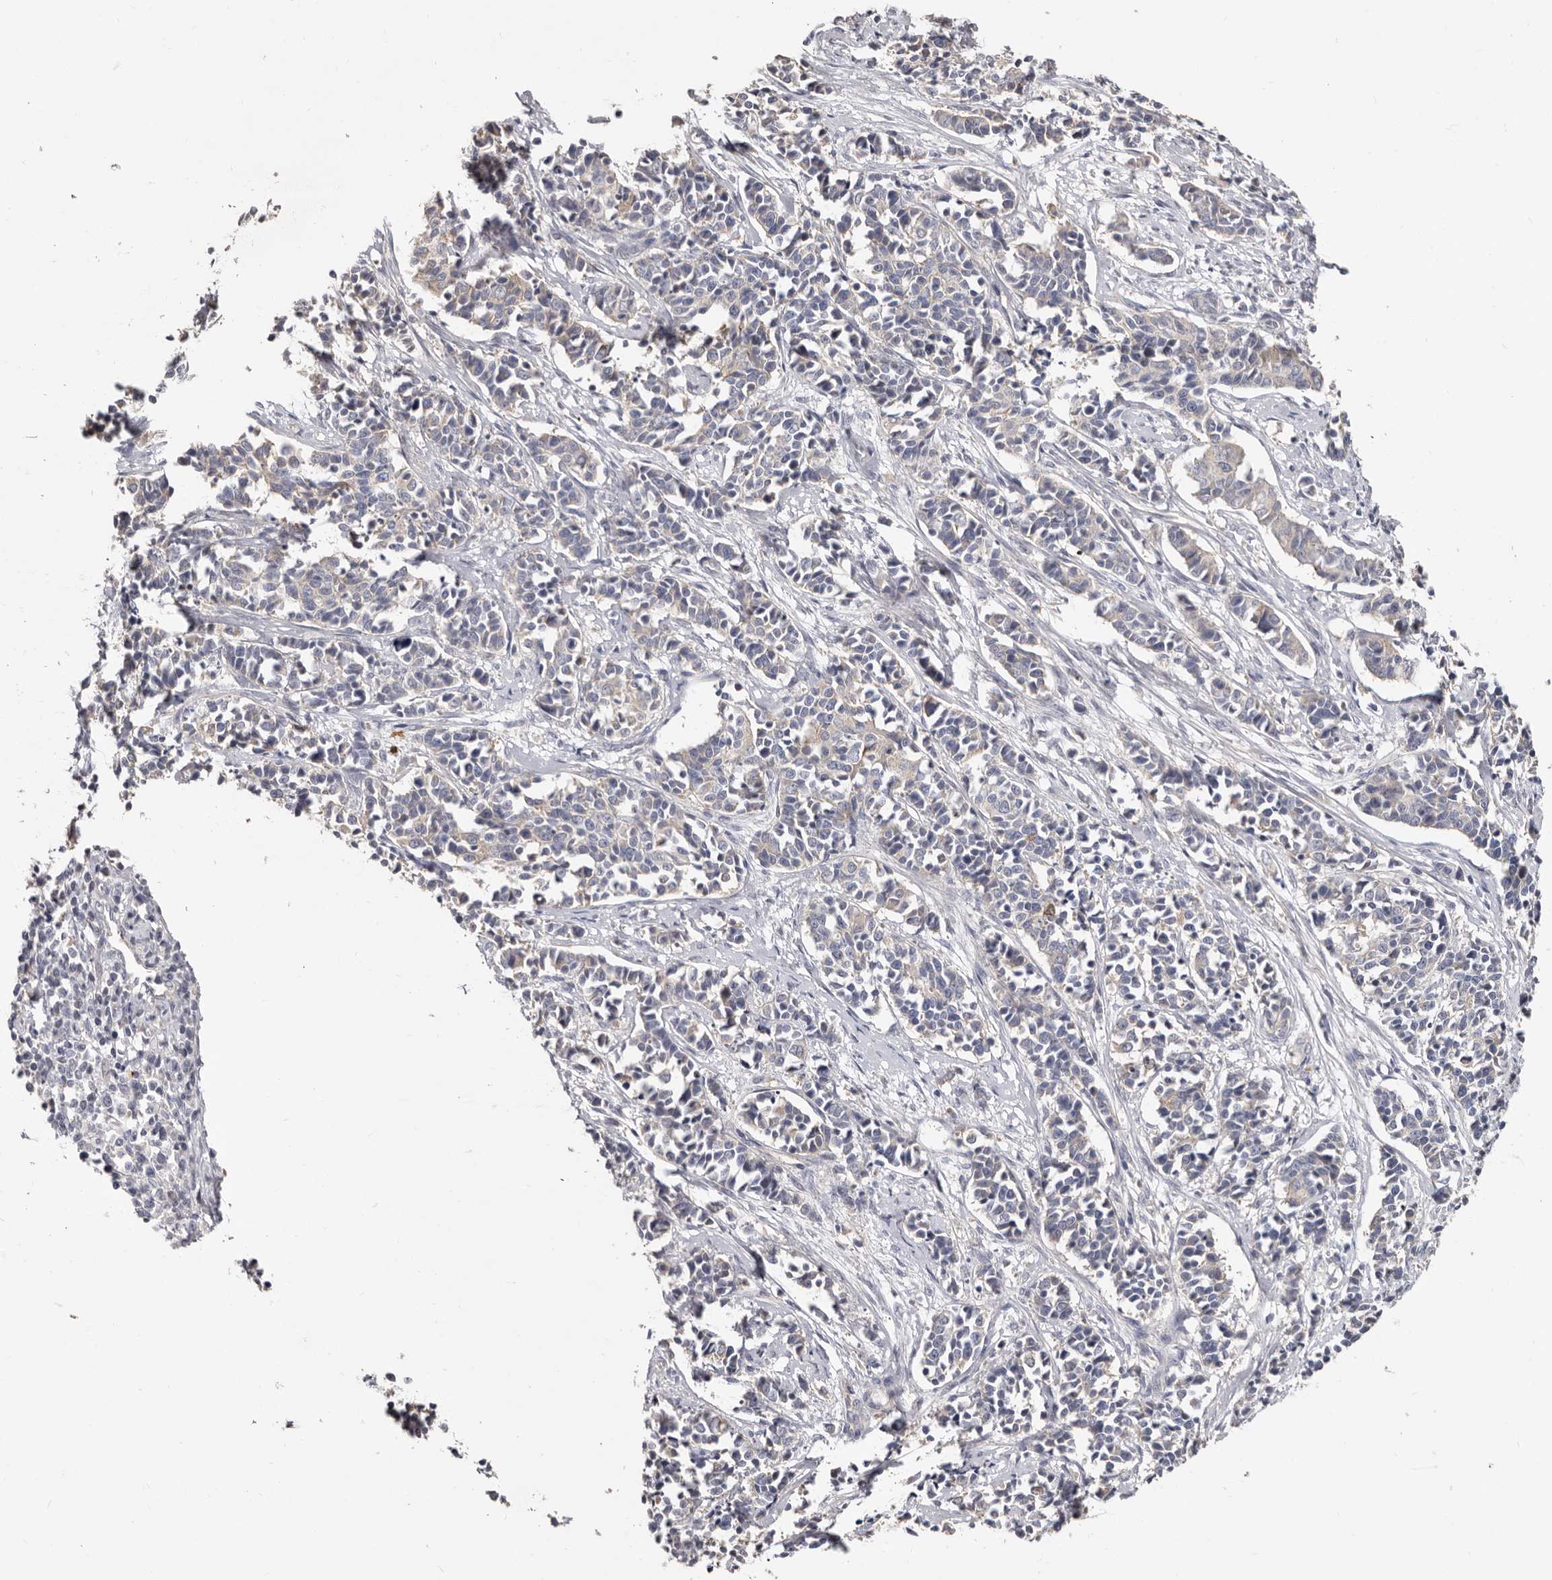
{"staining": {"intensity": "negative", "quantity": "none", "location": "none"}, "tissue": "cervical cancer", "cell_type": "Tumor cells", "image_type": "cancer", "snomed": [{"axis": "morphology", "description": "Normal tissue, NOS"}, {"axis": "morphology", "description": "Squamous cell carcinoma, NOS"}, {"axis": "topography", "description": "Cervix"}], "caption": "Tumor cells show no significant protein expression in cervical cancer (squamous cell carcinoma). The staining is performed using DAB brown chromogen with nuclei counter-stained in using hematoxylin.", "gene": "SPTA1", "patient": {"sex": "female", "age": 35}}